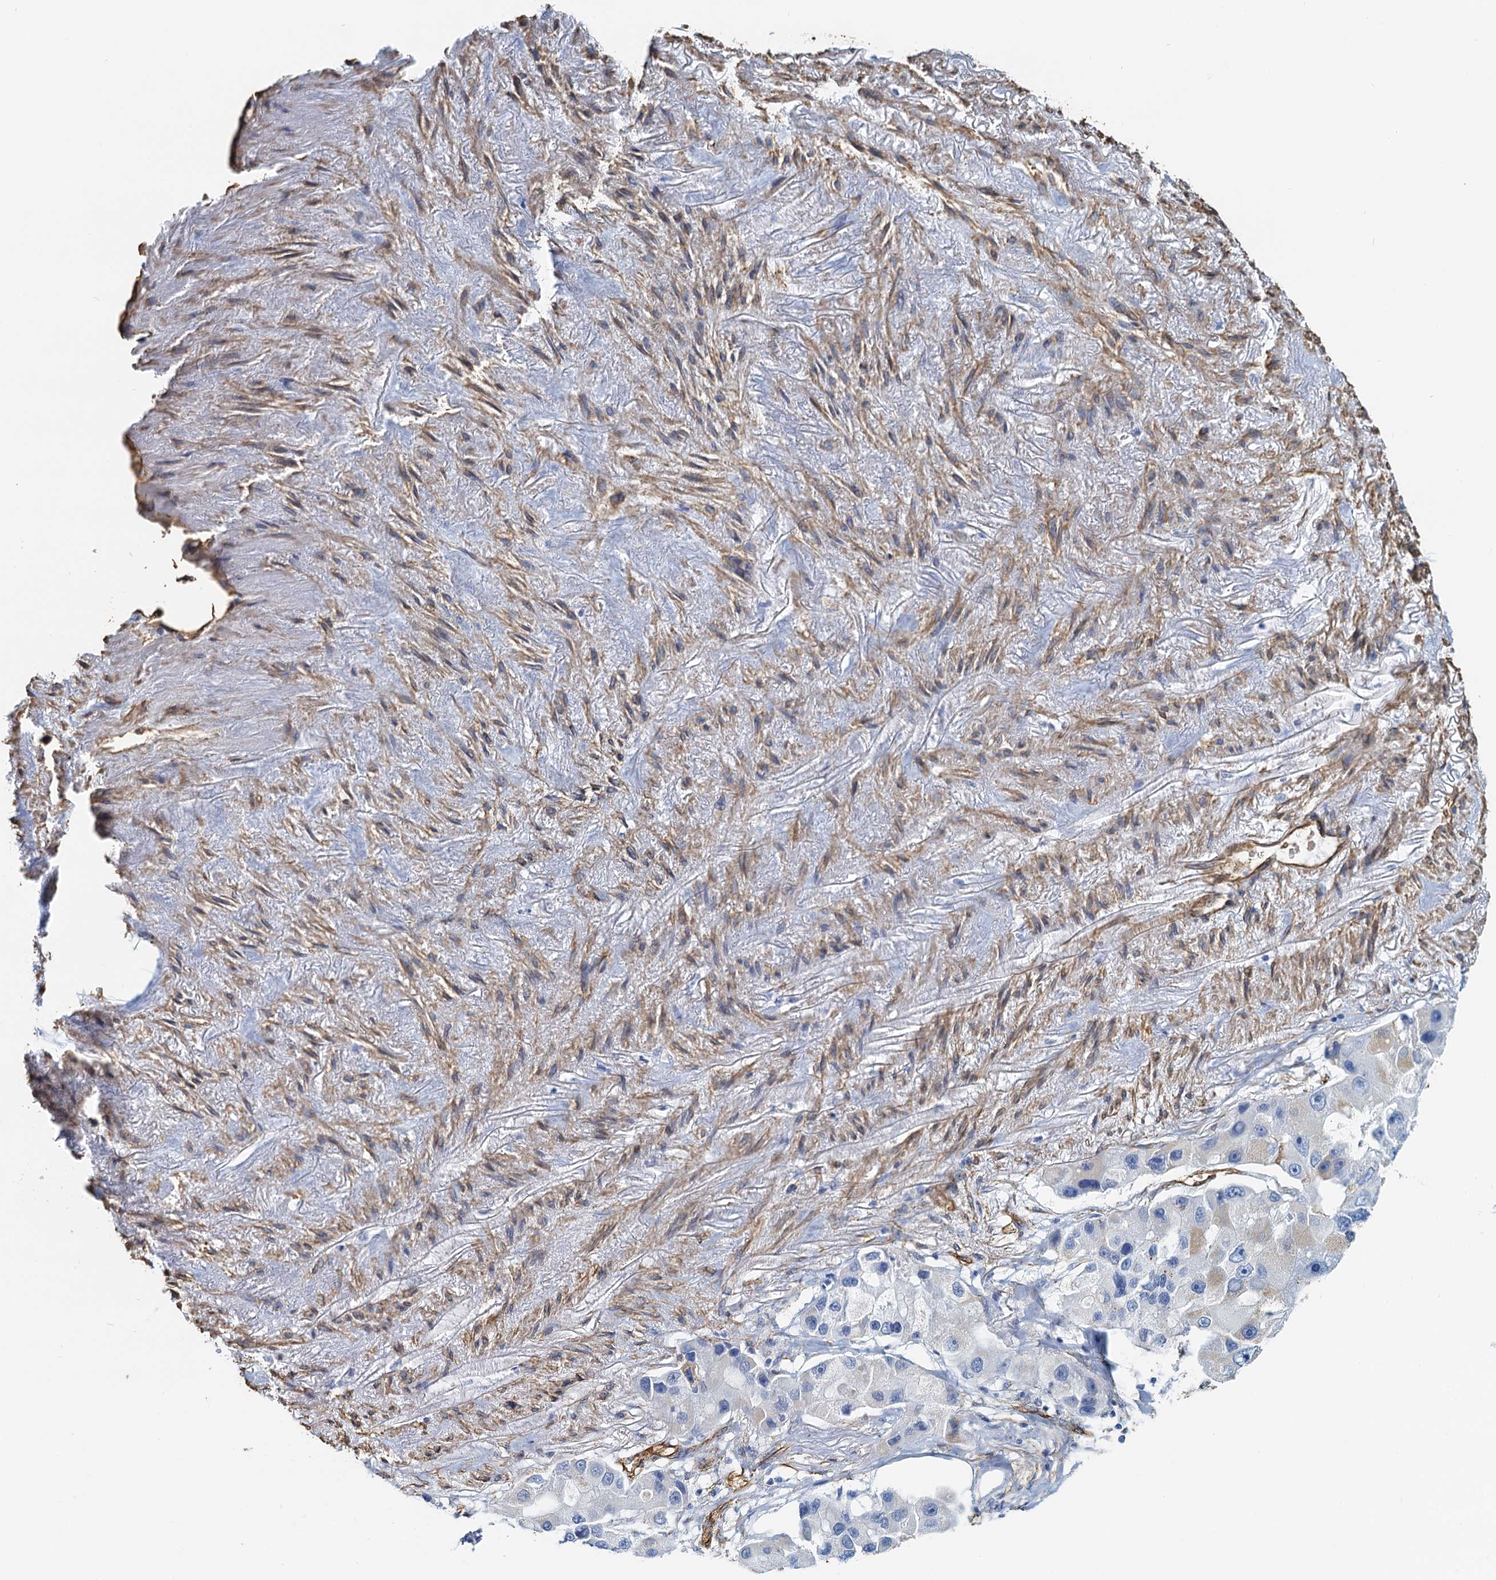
{"staining": {"intensity": "negative", "quantity": "none", "location": "none"}, "tissue": "lung cancer", "cell_type": "Tumor cells", "image_type": "cancer", "snomed": [{"axis": "morphology", "description": "Adenocarcinoma, NOS"}, {"axis": "topography", "description": "Lung"}], "caption": "A micrograph of human lung cancer (adenocarcinoma) is negative for staining in tumor cells.", "gene": "DGKG", "patient": {"sex": "female", "age": 54}}